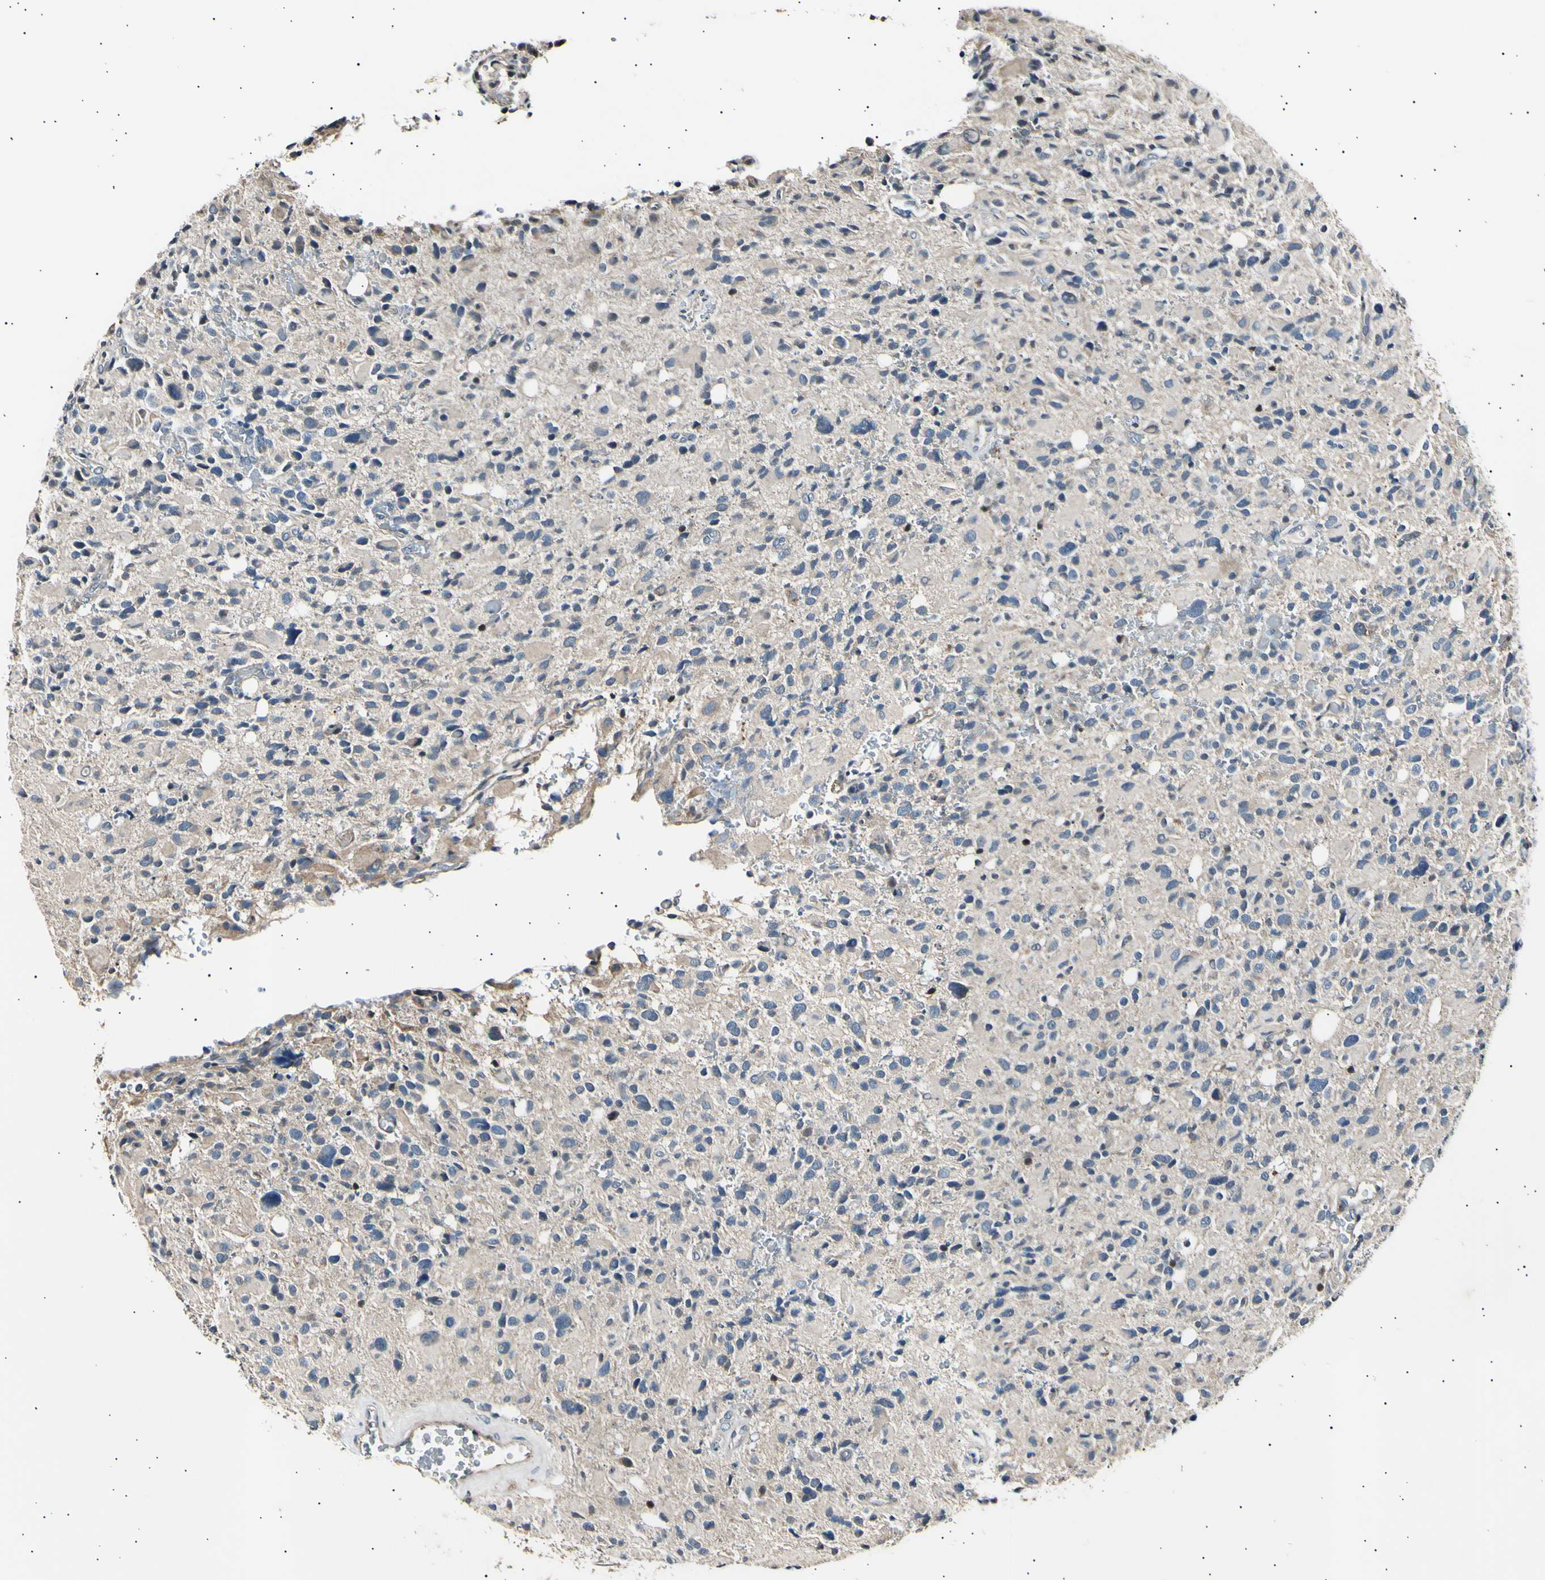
{"staining": {"intensity": "negative", "quantity": "none", "location": "none"}, "tissue": "glioma", "cell_type": "Tumor cells", "image_type": "cancer", "snomed": [{"axis": "morphology", "description": "Glioma, malignant, High grade"}, {"axis": "topography", "description": "Brain"}], "caption": "High magnification brightfield microscopy of glioma stained with DAB (brown) and counterstained with hematoxylin (blue): tumor cells show no significant expression. Brightfield microscopy of immunohistochemistry stained with DAB (brown) and hematoxylin (blue), captured at high magnification.", "gene": "ITGA6", "patient": {"sex": "male", "age": 48}}